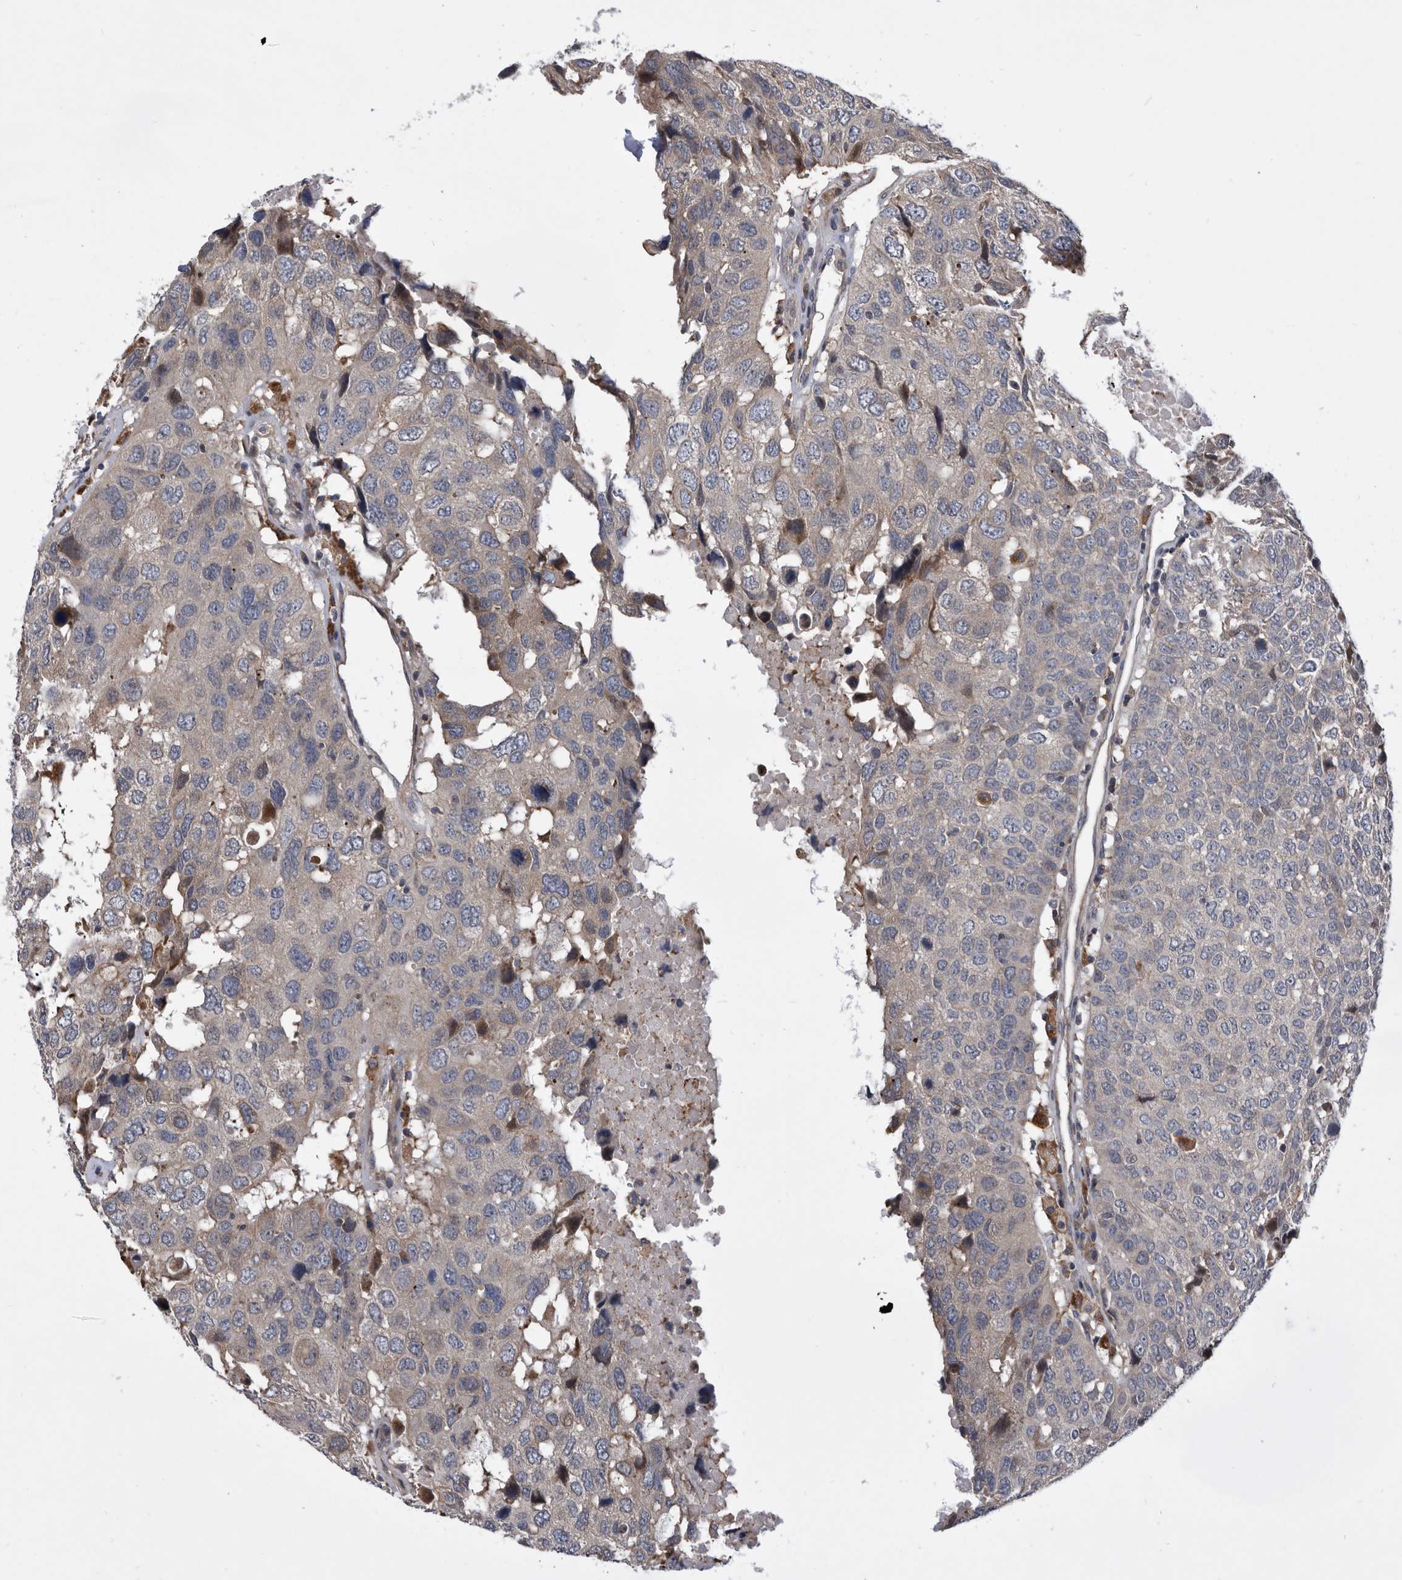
{"staining": {"intensity": "negative", "quantity": "none", "location": "none"}, "tissue": "head and neck cancer", "cell_type": "Tumor cells", "image_type": "cancer", "snomed": [{"axis": "morphology", "description": "Squamous cell carcinoma, NOS"}, {"axis": "topography", "description": "Head-Neck"}], "caption": "Immunohistochemistry (IHC) photomicrograph of neoplastic tissue: human squamous cell carcinoma (head and neck) stained with DAB (3,3'-diaminobenzidine) demonstrates no significant protein expression in tumor cells.", "gene": "BAIAP3", "patient": {"sex": "male", "age": 66}}